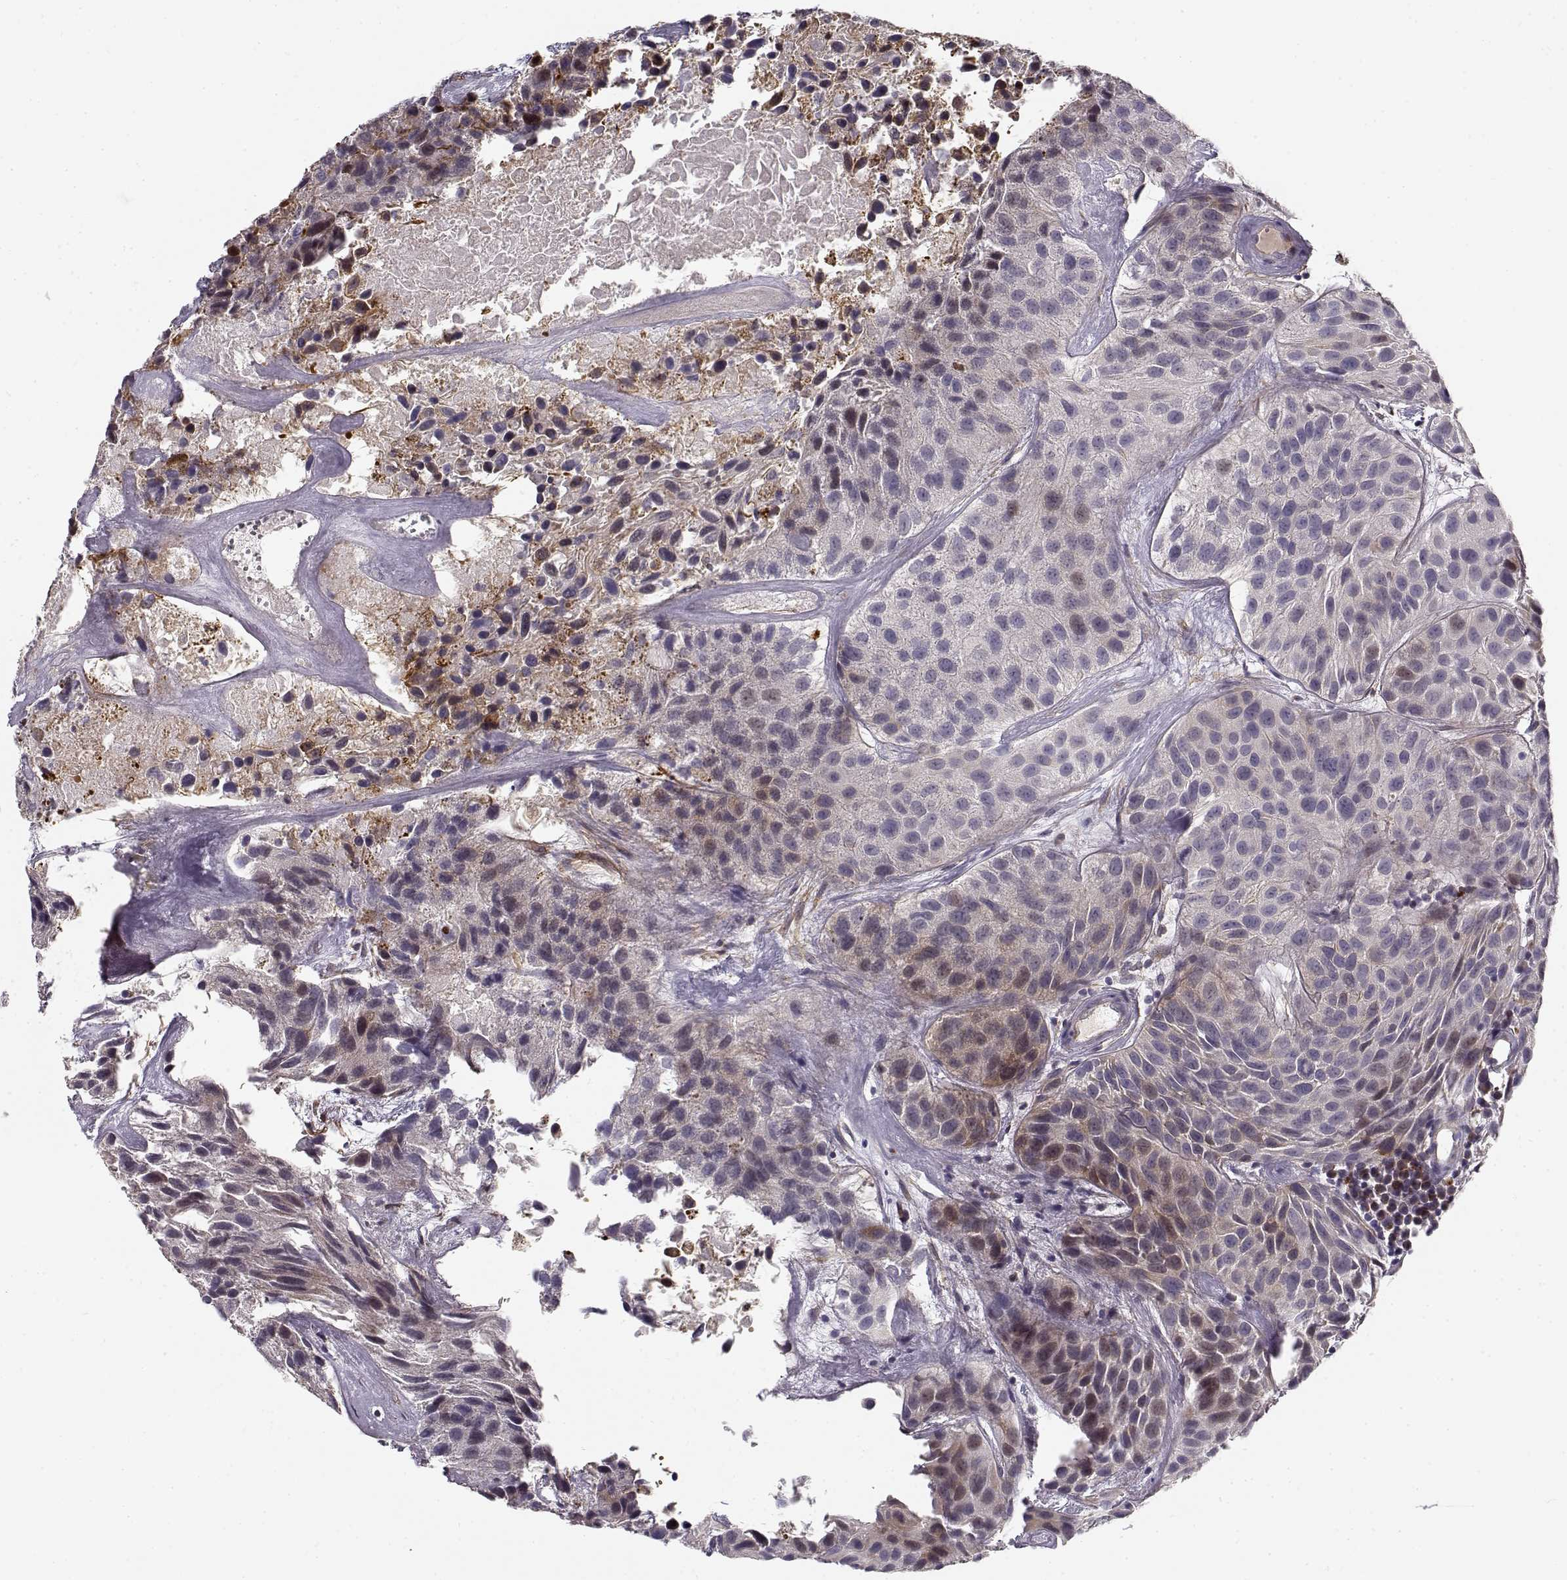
{"staining": {"intensity": "weak", "quantity": "<25%", "location": "cytoplasmic/membranous"}, "tissue": "urothelial cancer", "cell_type": "Tumor cells", "image_type": "cancer", "snomed": [{"axis": "morphology", "description": "Urothelial carcinoma, Low grade"}, {"axis": "topography", "description": "Urinary bladder"}], "caption": "A micrograph of urothelial cancer stained for a protein shows no brown staining in tumor cells.", "gene": "RGS9BP", "patient": {"sex": "female", "age": 87}}